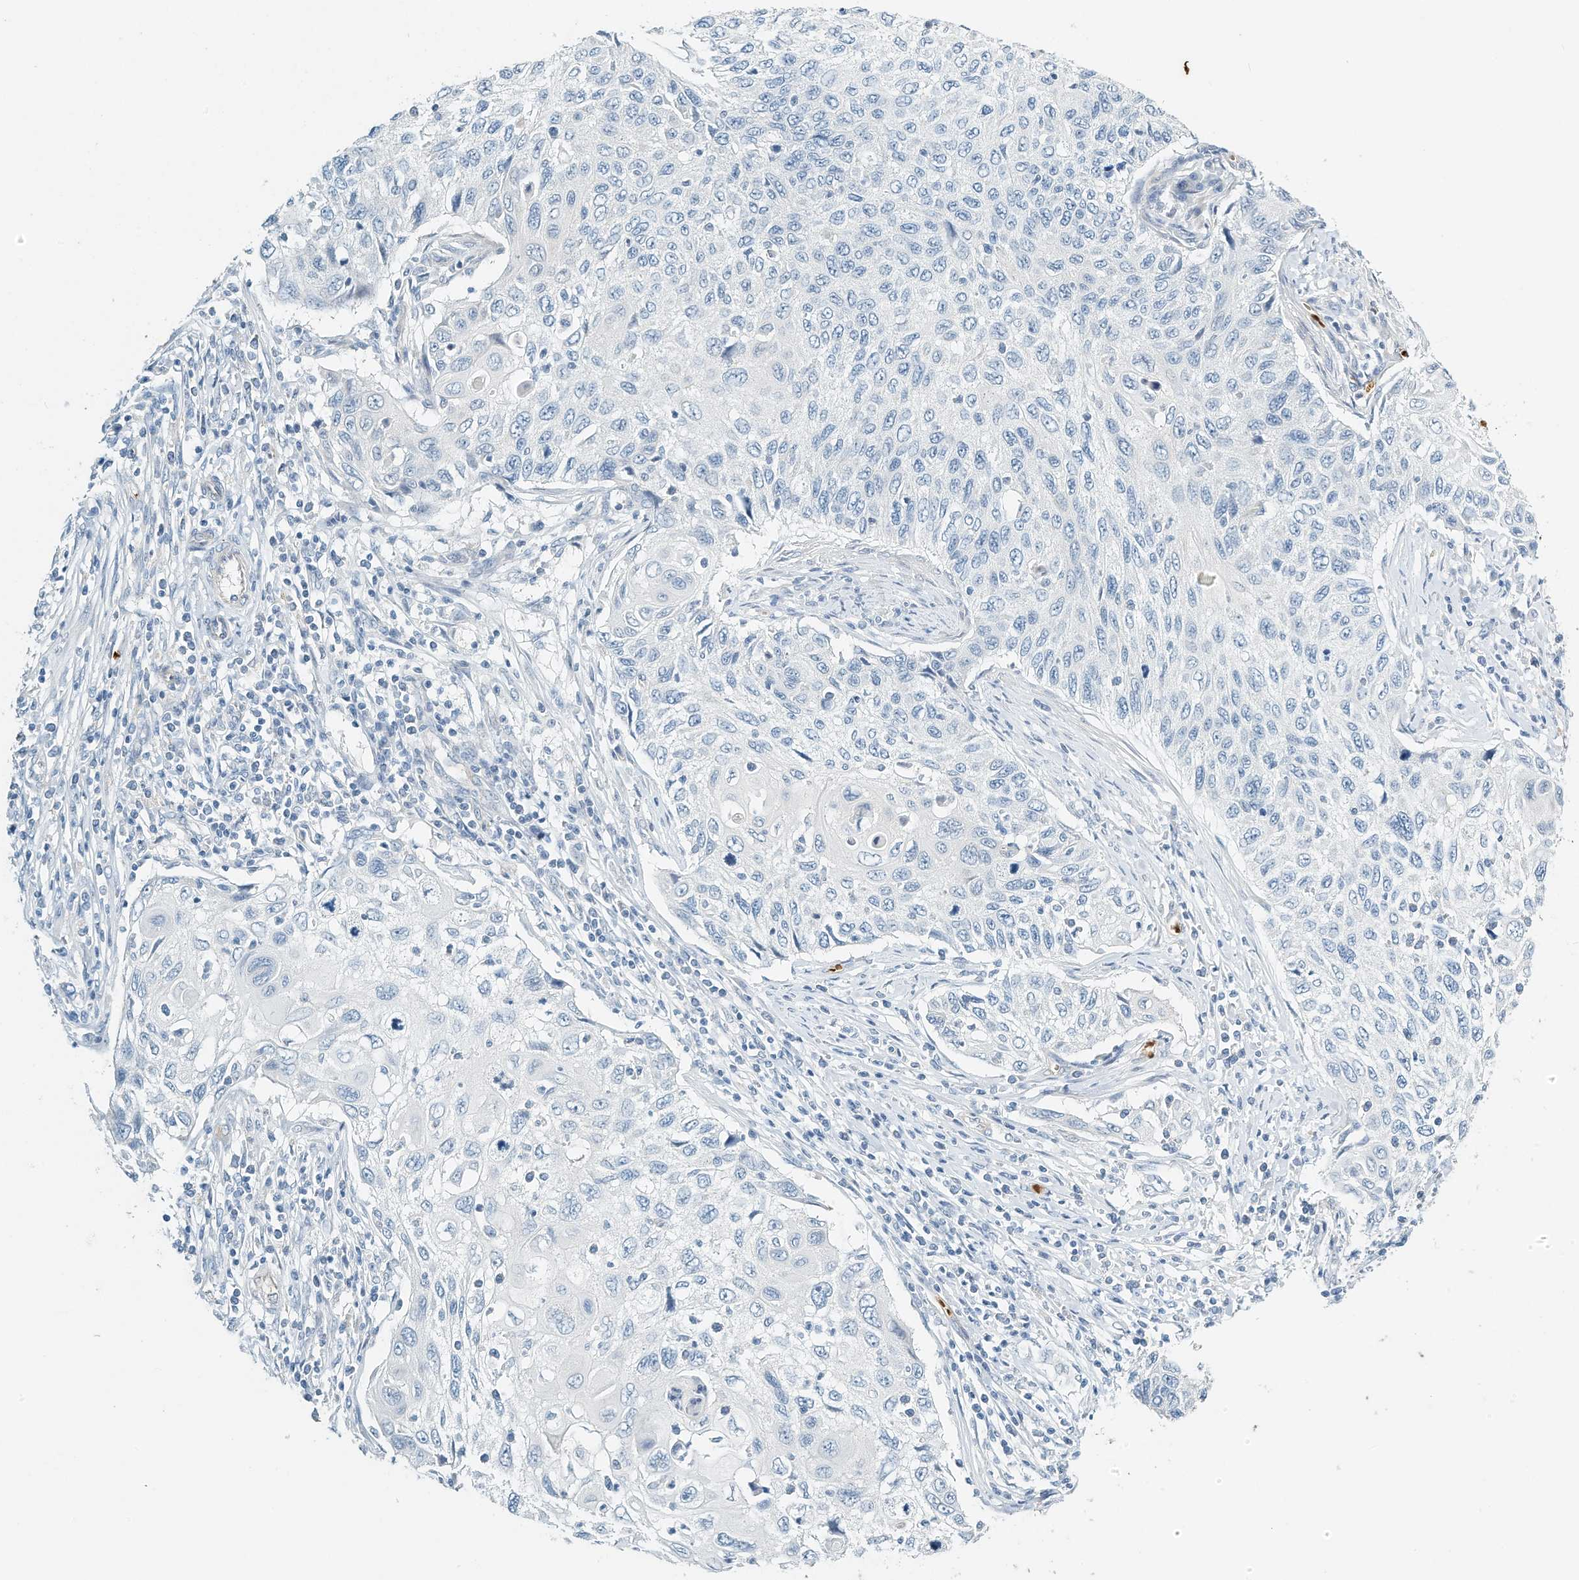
{"staining": {"intensity": "negative", "quantity": "none", "location": "none"}, "tissue": "cervical cancer", "cell_type": "Tumor cells", "image_type": "cancer", "snomed": [{"axis": "morphology", "description": "Squamous cell carcinoma, NOS"}, {"axis": "topography", "description": "Cervix"}], "caption": "Protein analysis of cervical squamous cell carcinoma shows no significant positivity in tumor cells. (DAB IHC with hematoxylin counter stain).", "gene": "RCAN3", "patient": {"sex": "female", "age": 70}}